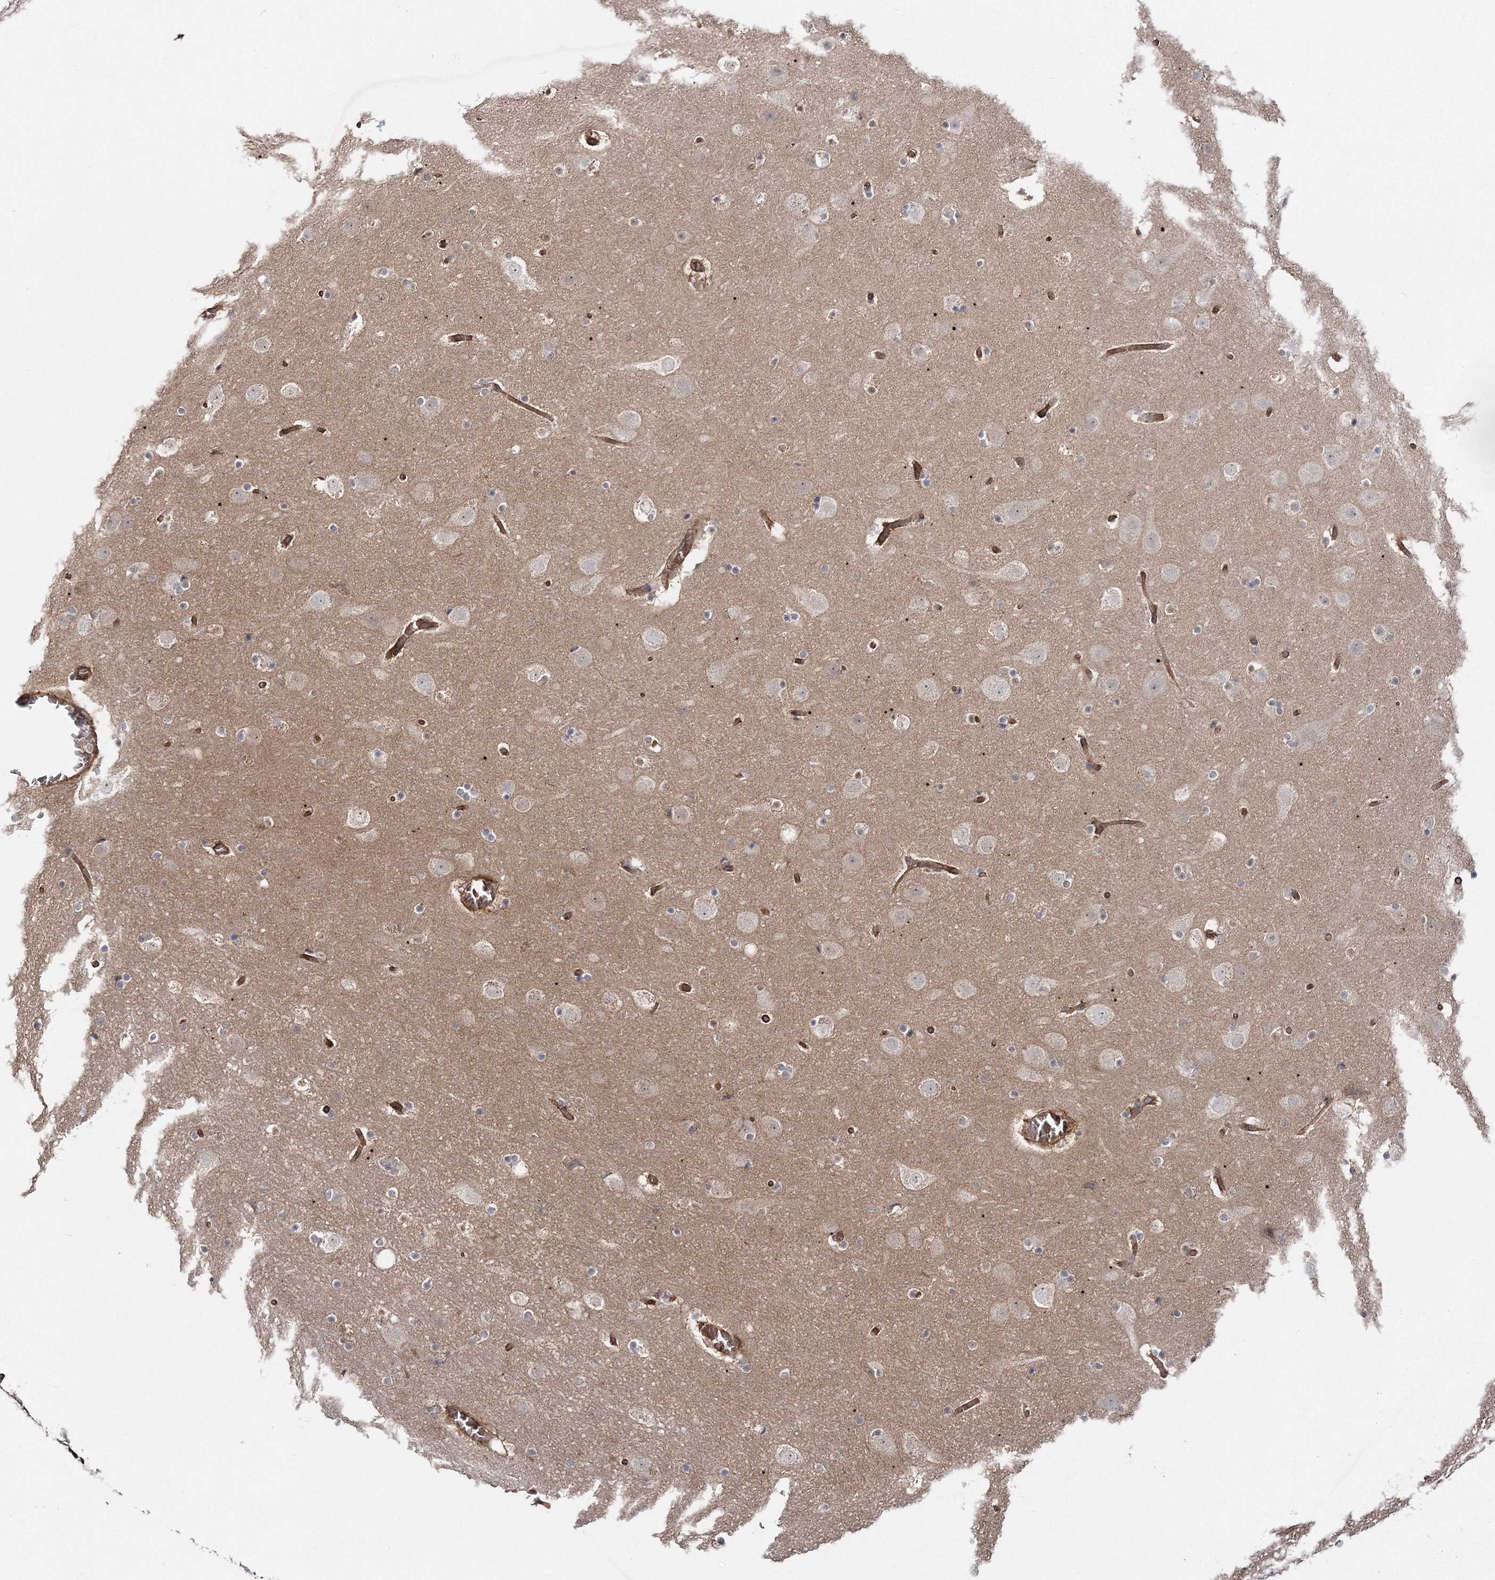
{"staining": {"intensity": "moderate", "quantity": ">75%", "location": "cytoplasmic/membranous"}, "tissue": "cerebral cortex", "cell_type": "Endothelial cells", "image_type": "normal", "snomed": [{"axis": "morphology", "description": "Normal tissue, NOS"}, {"axis": "topography", "description": "Cerebral cortex"}], "caption": "The histopathology image shows immunohistochemical staining of normal cerebral cortex. There is moderate cytoplasmic/membranous staining is present in about >75% of endothelial cells.", "gene": "PCBD2", "patient": {"sex": "male", "age": 57}}